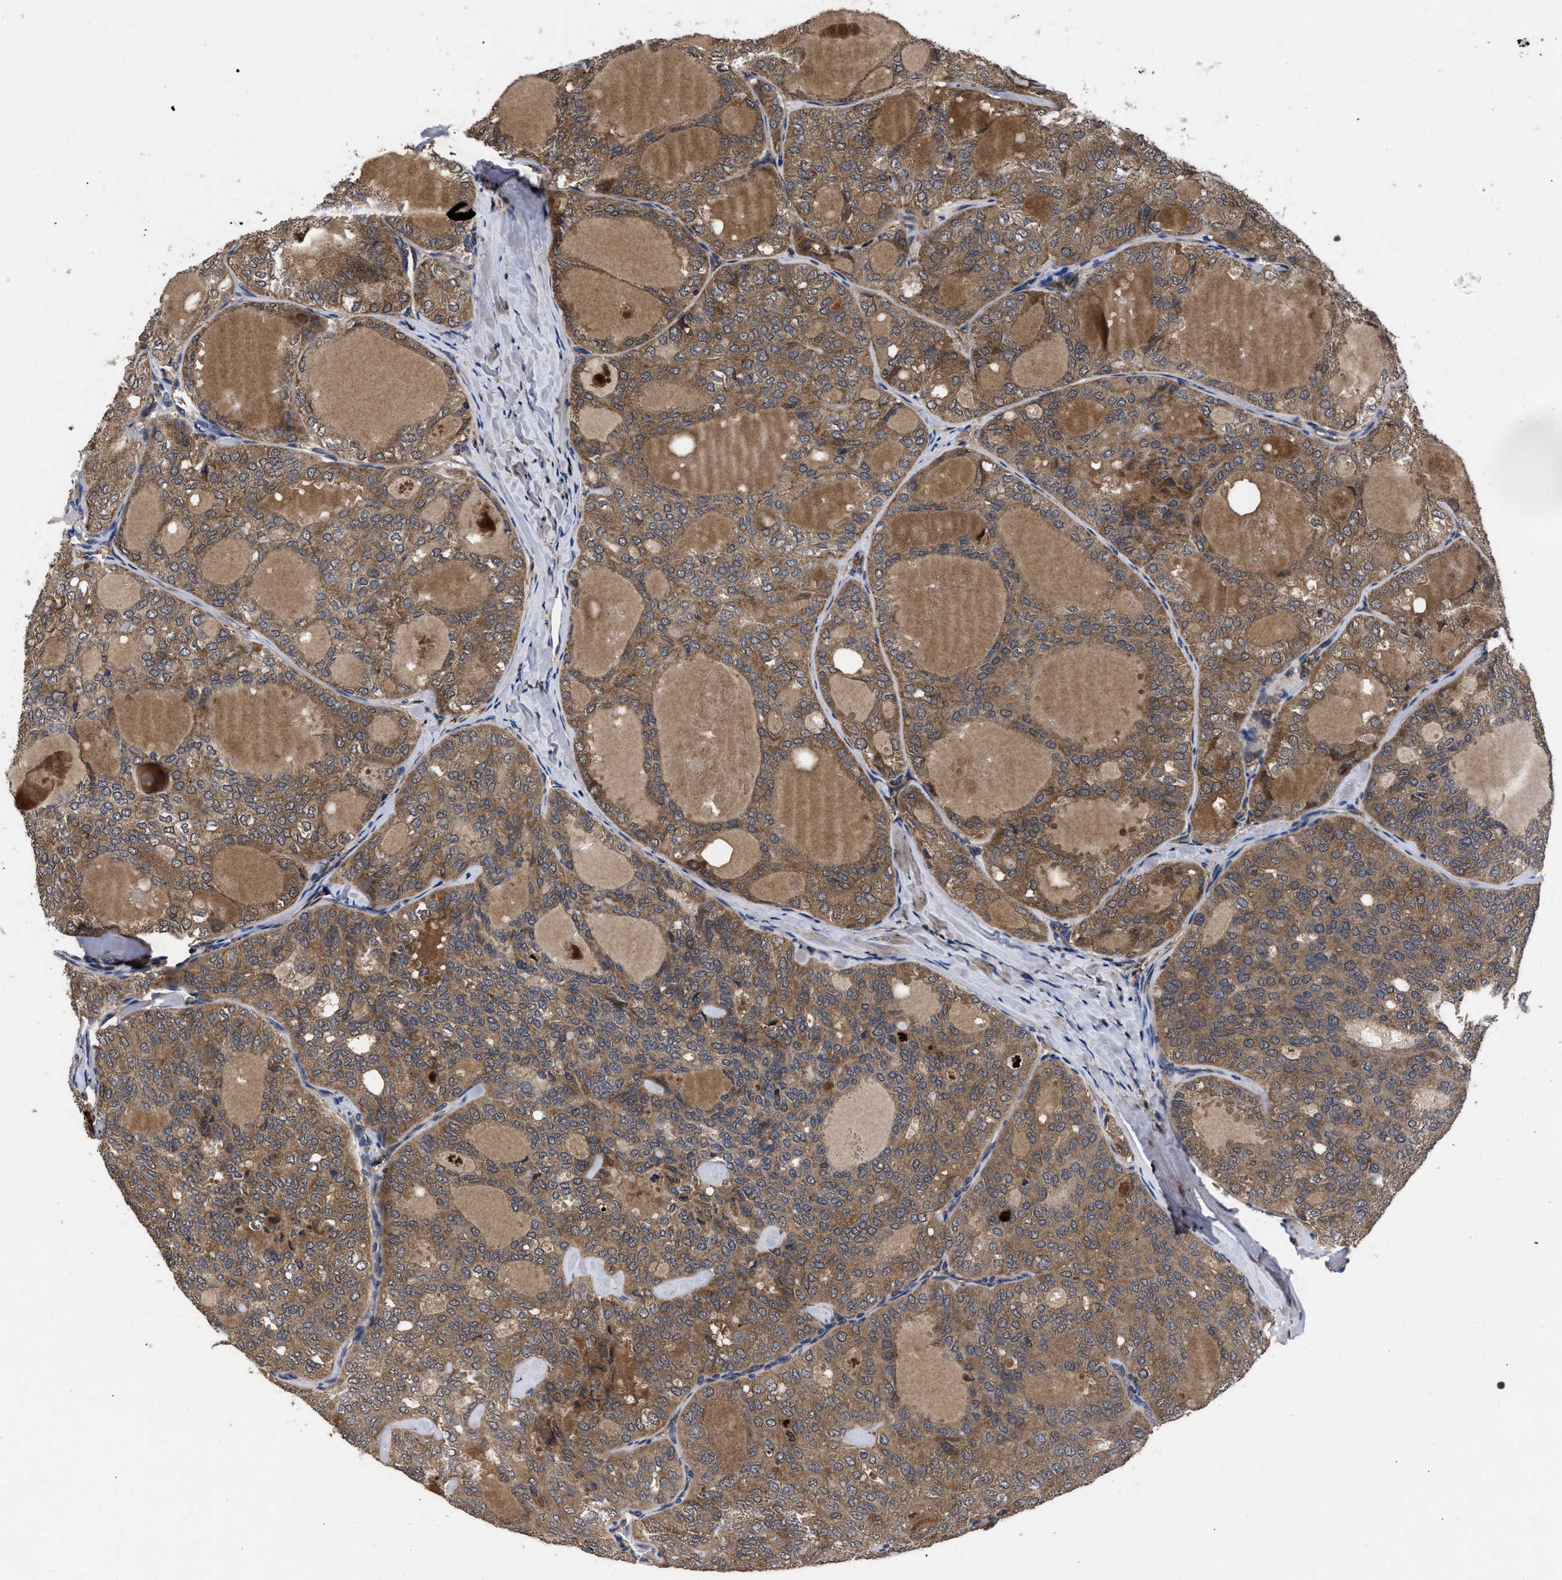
{"staining": {"intensity": "moderate", "quantity": ">75%", "location": "cytoplasmic/membranous"}, "tissue": "thyroid cancer", "cell_type": "Tumor cells", "image_type": "cancer", "snomed": [{"axis": "morphology", "description": "Follicular adenoma carcinoma, NOS"}, {"axis": "topography", "description": "Thyroid gland"}], "caption": "A high-resolution histopathology image shows IHC staining of thyroid cancer (follicular adenoma carcinoma), which demonstrates moderate cytoplasmic/membranous expression in about >75% of tumor cells.", "gene": "LRRC3", "patient": {"sex": "male", "age": 75}}